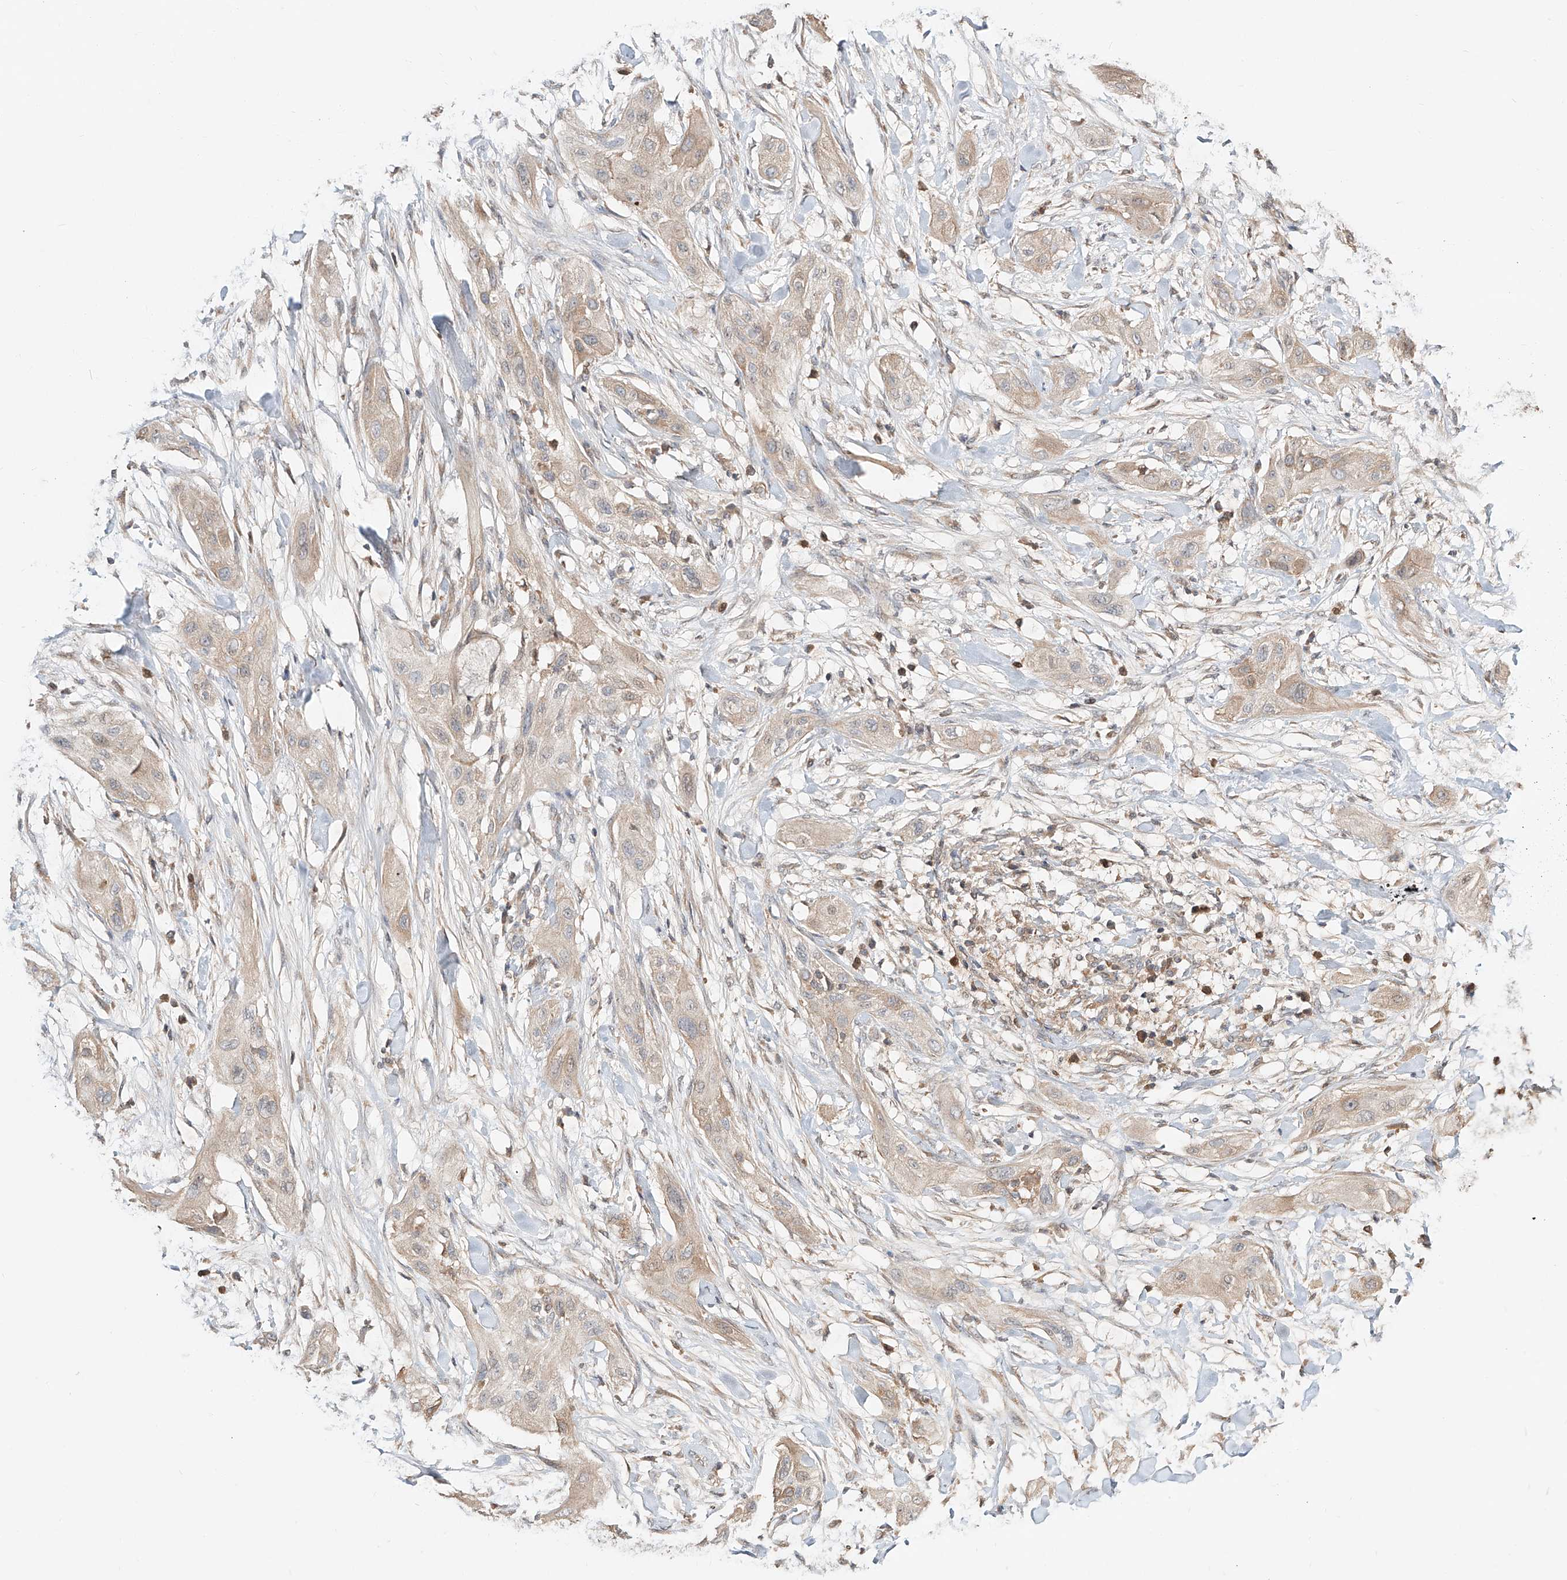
{"staining": {"intensity": "weak", "quantity": ">75%", "location": "cytoplasmic/membranous"}, "tissue": "lung cancer", "cell_type": "Tumor cells", "image_type": "cancer", "snomed": [{"axis": "morphology", "description": "Squamous cell carcinoma, NOS"}, {"axis": "topography", "description": "Lung"}], "caption": "The histopathology image exhibits immunohistochemical staining of squamous cell carcinoma (lung). There is weak cytoplasmic/membranous staining is identified in approximately >75% of tumor cells. (Brightfield microscopy of DAB IHC at high magnification).", "gene": "ERO1A", "patient": {"sex": "female", "age": 47}}